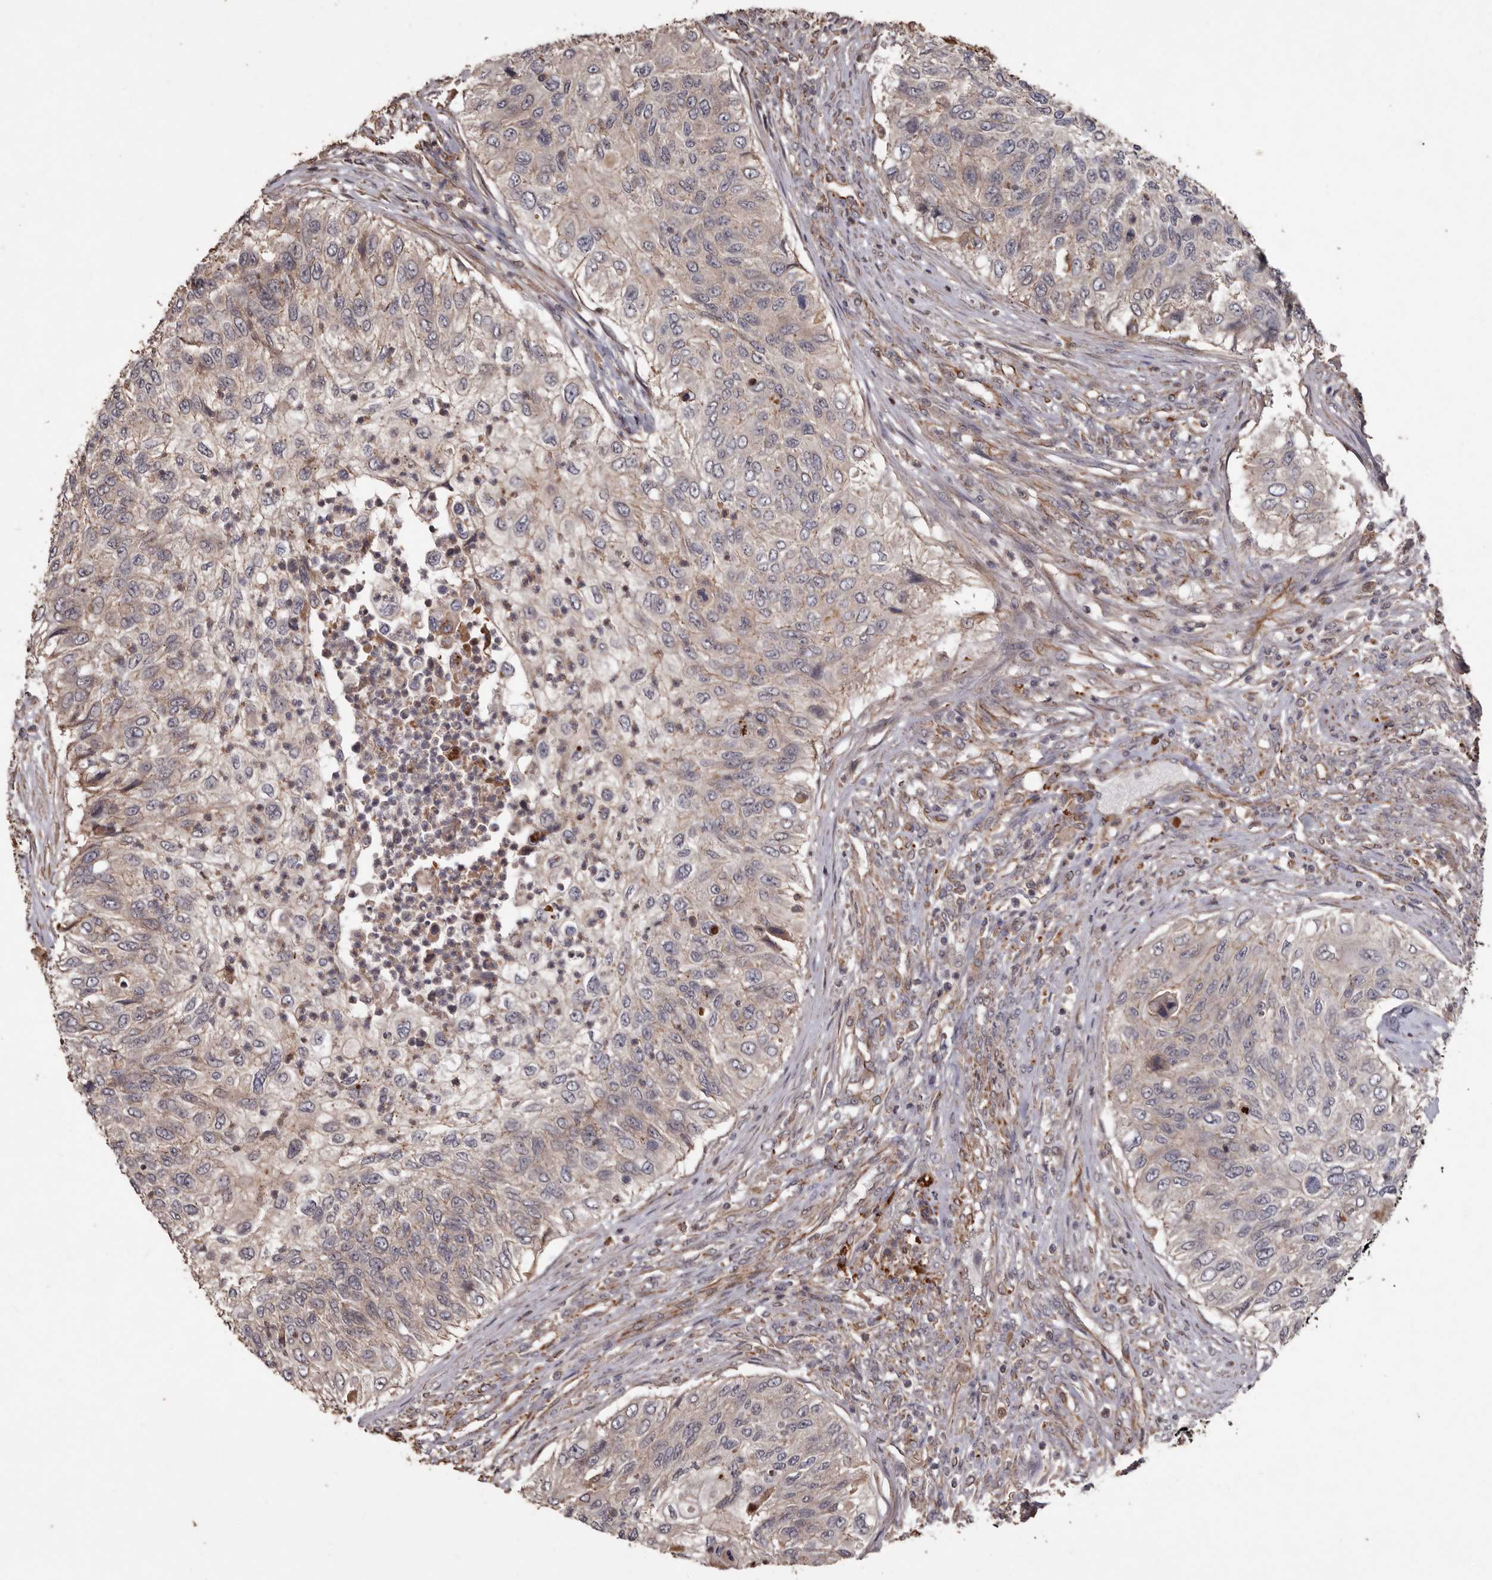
{"staining": {"intensity": "negative", "quantity": "none", "location": "none"}, "tissue": "urothelial cancer", "cell_type": "Tumor cells", "image_type": "cancer", "snomed": [{"axis": "morphology", "description": "Urothelial carcinoma, High grade"}, {"axis": "topography", "description": "Urinary bladder"}], "caption": "Image shows no significant protein positivity in tumor cells of urothelial carcinoma (high-grade). (DAB IHC visualized using brightfield microscopy, high magnification).", "gene": "BRAT1", "patient": {"sex": "female", "age": 60}}